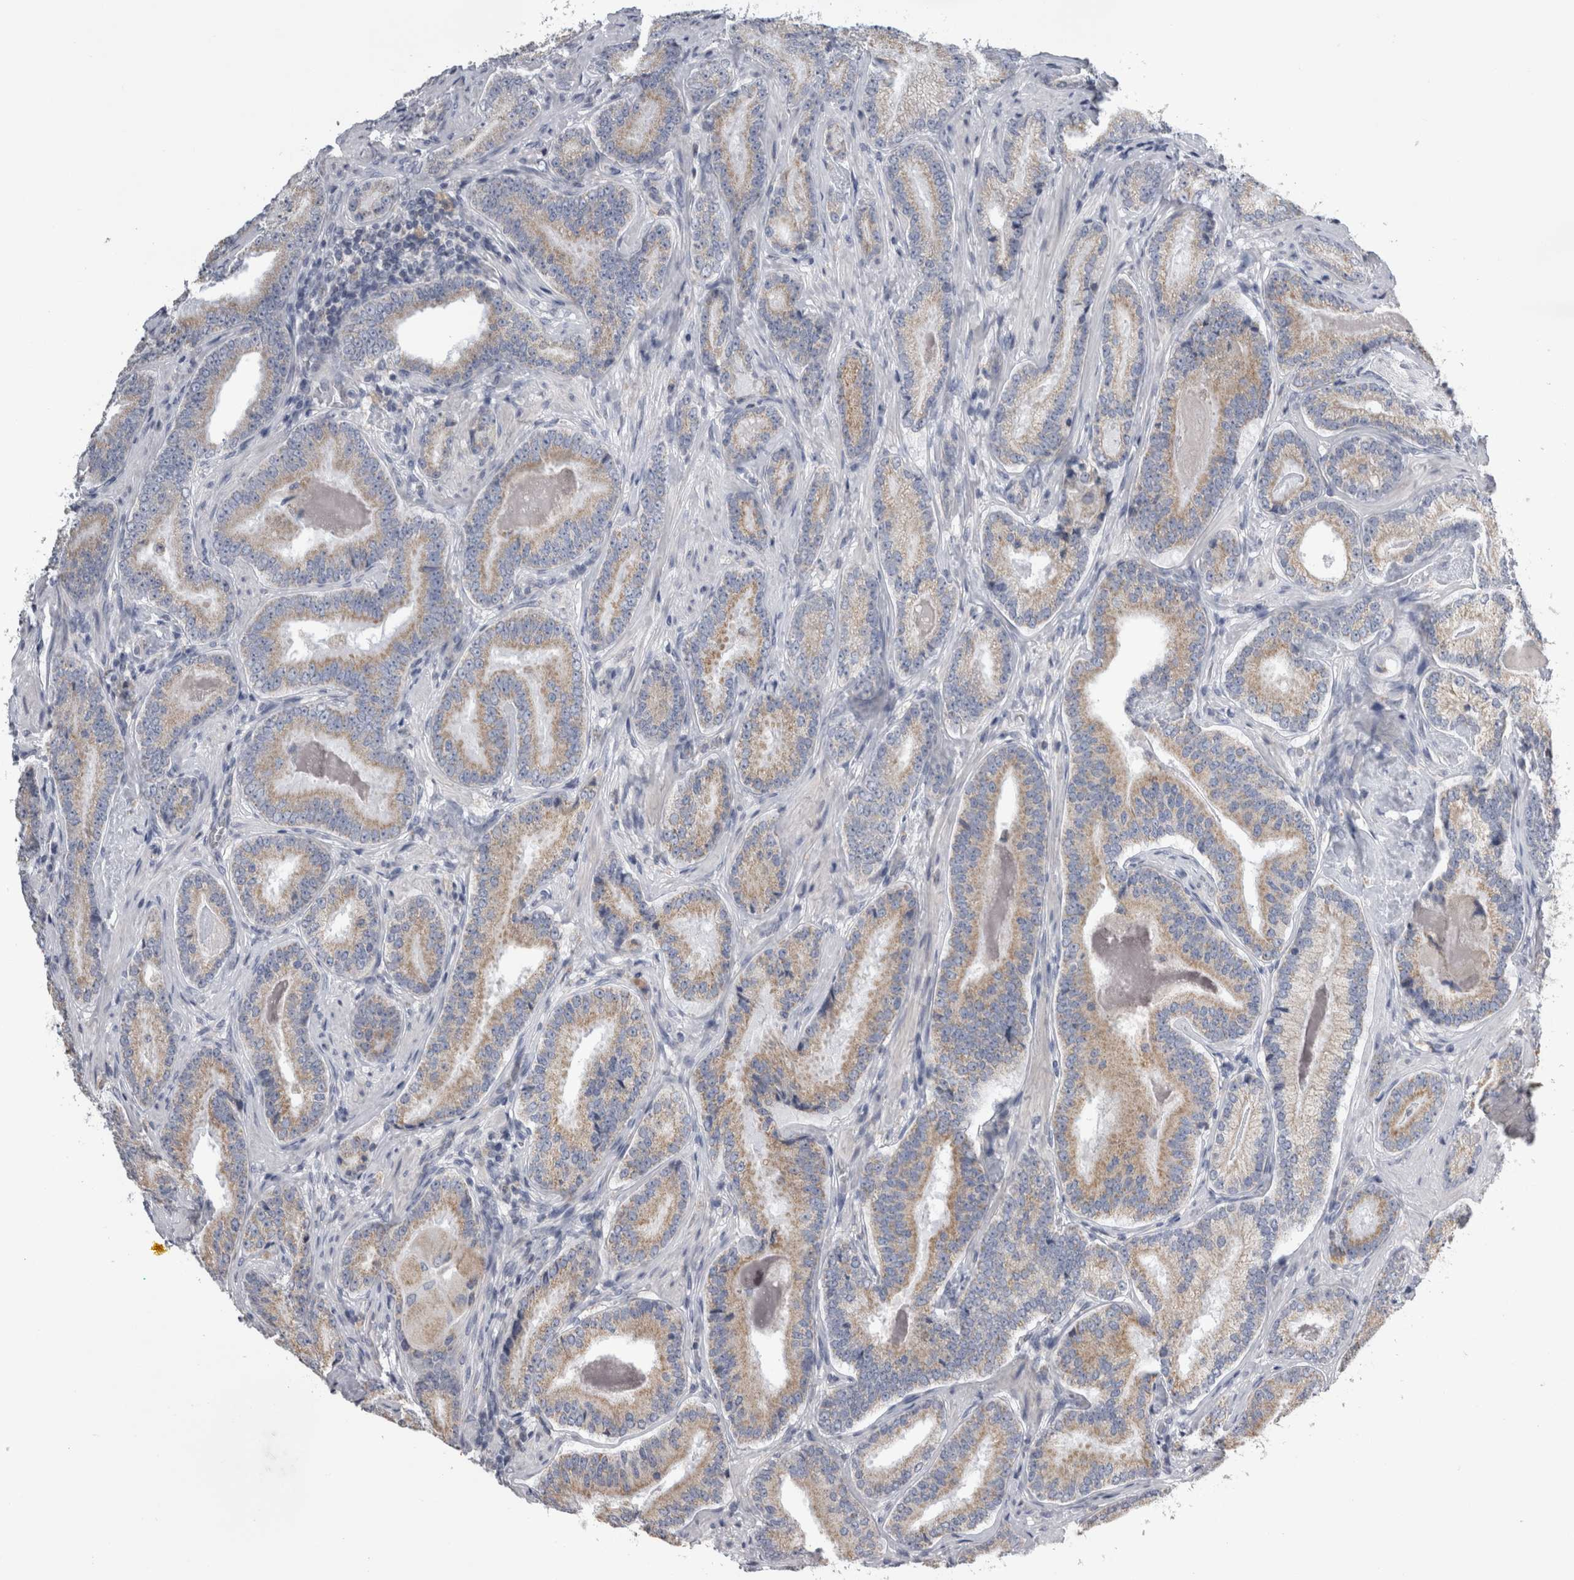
{"staining": {"intensity": "weak", "quantity": "25%-75%", "location": "cytoplasmic/membranous"}, "tissue": "prostate cancer", "cell_type": "Tumor cells", "image_type": "cancer", "snomed": [{"axis": "morphology", "description": "Adenocarcinoma, Low grade"}, {"axis": "topography", "description": "Prostate"}], "caption": "Immunohistochemical staining of human prostate adenocarcinoma (low-grade) reveals low levels of weak cytoplasmic/membranous staining in approximately 25%-75% of tumor cells. Using DAB (brown) and hematoxylin (blue) stains, captured at high magnification using brightfield microscopy.", "gene": "DHRS4", "patient": {"sex": "male", "age": 51}}